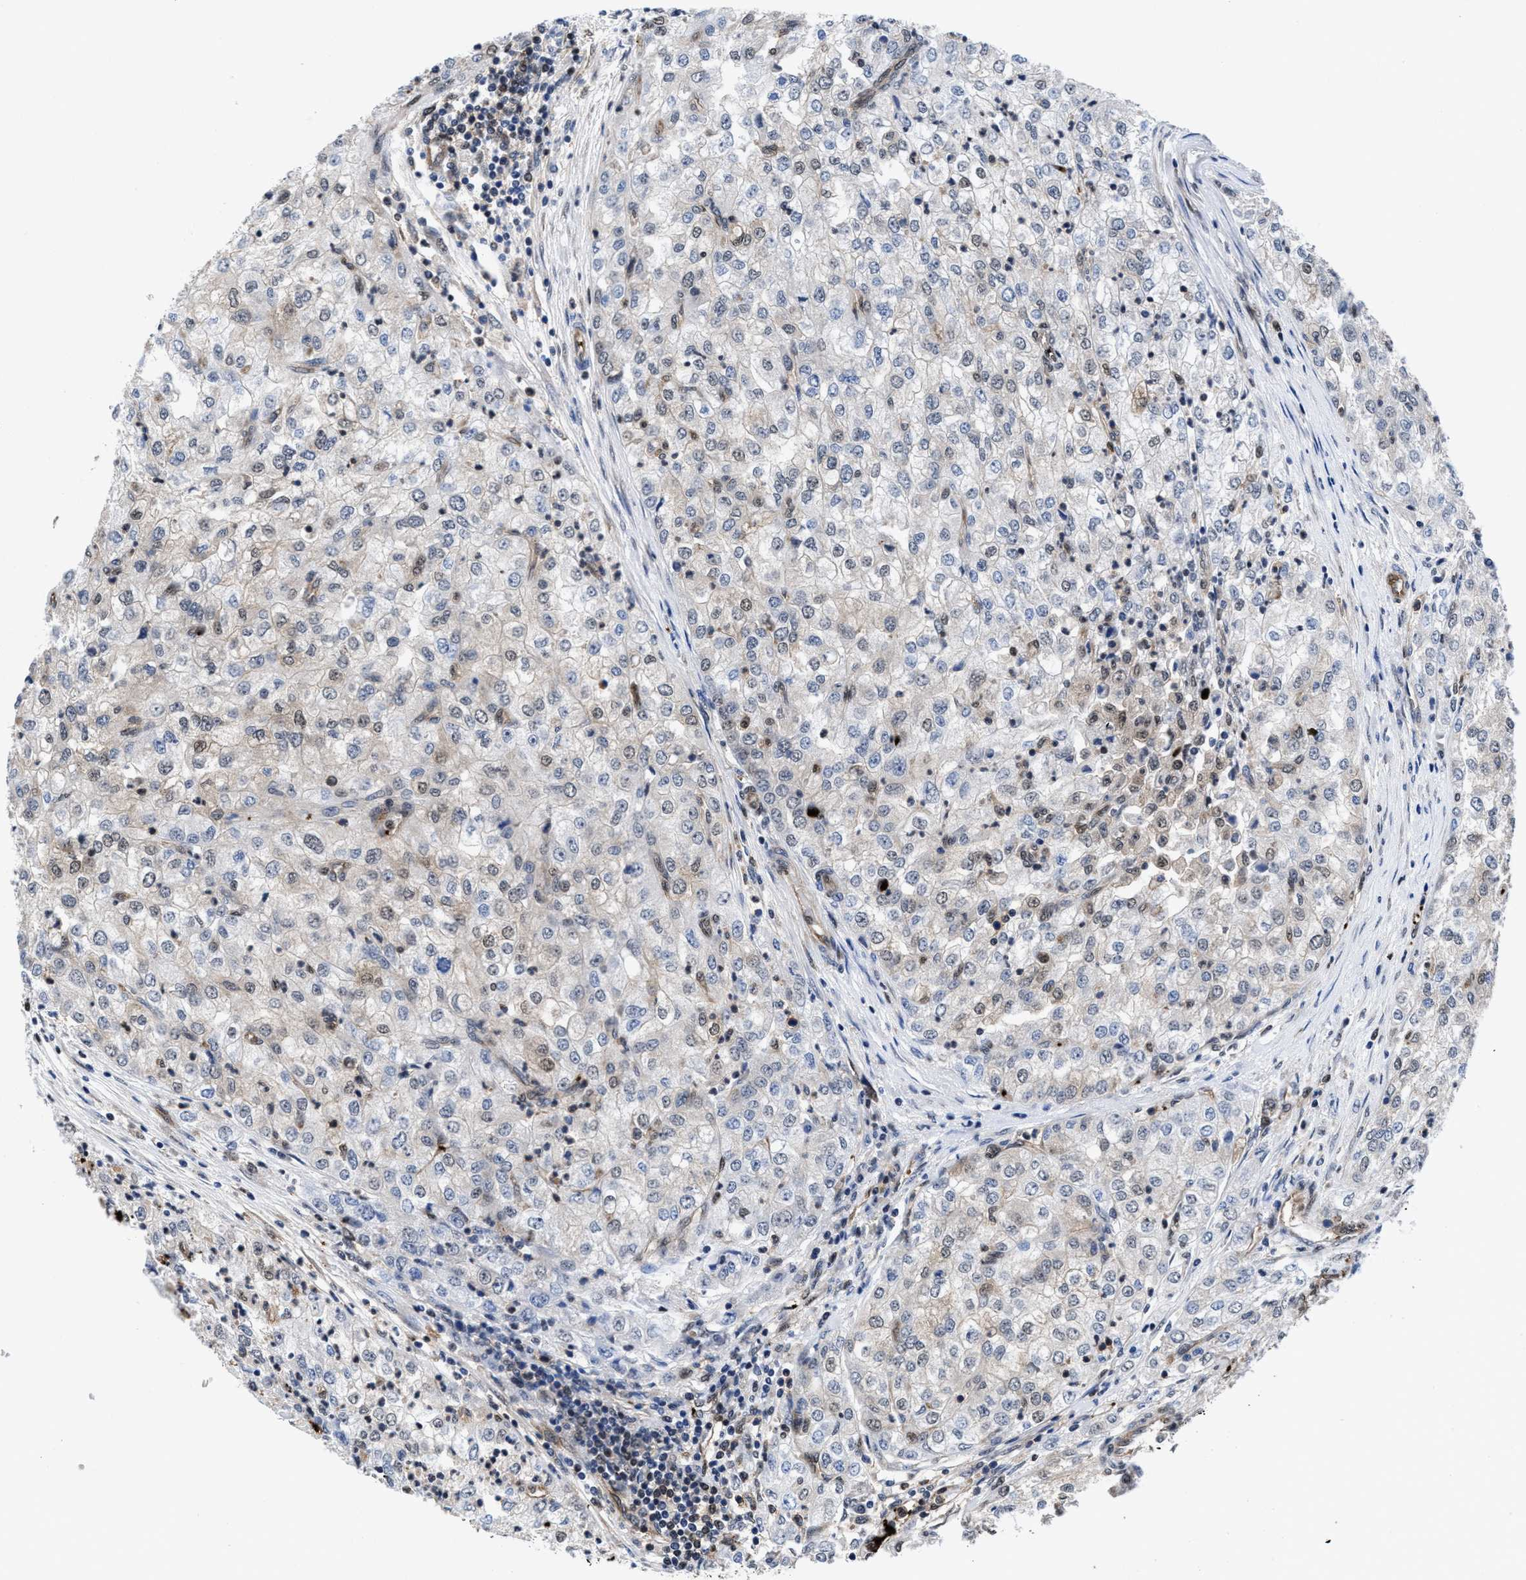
{"staining": {"intensity": "weak", "quantity": "<25%", "location": "nuclear"}, "tissue": "renal cancer", "cell_type": "Tumor cells", "image_type": "cancer", "snomed": [{"axis": "morphology", "description": "Adenocarcinoma, NOS"}, {"axis": "topography", "description": "Kidney"}], "caption": "The histopathology image exhibits no staining of tumor cells in renal cancer.", "gene": "ACLY", "patient": {"sex": "female", "age": 54}}